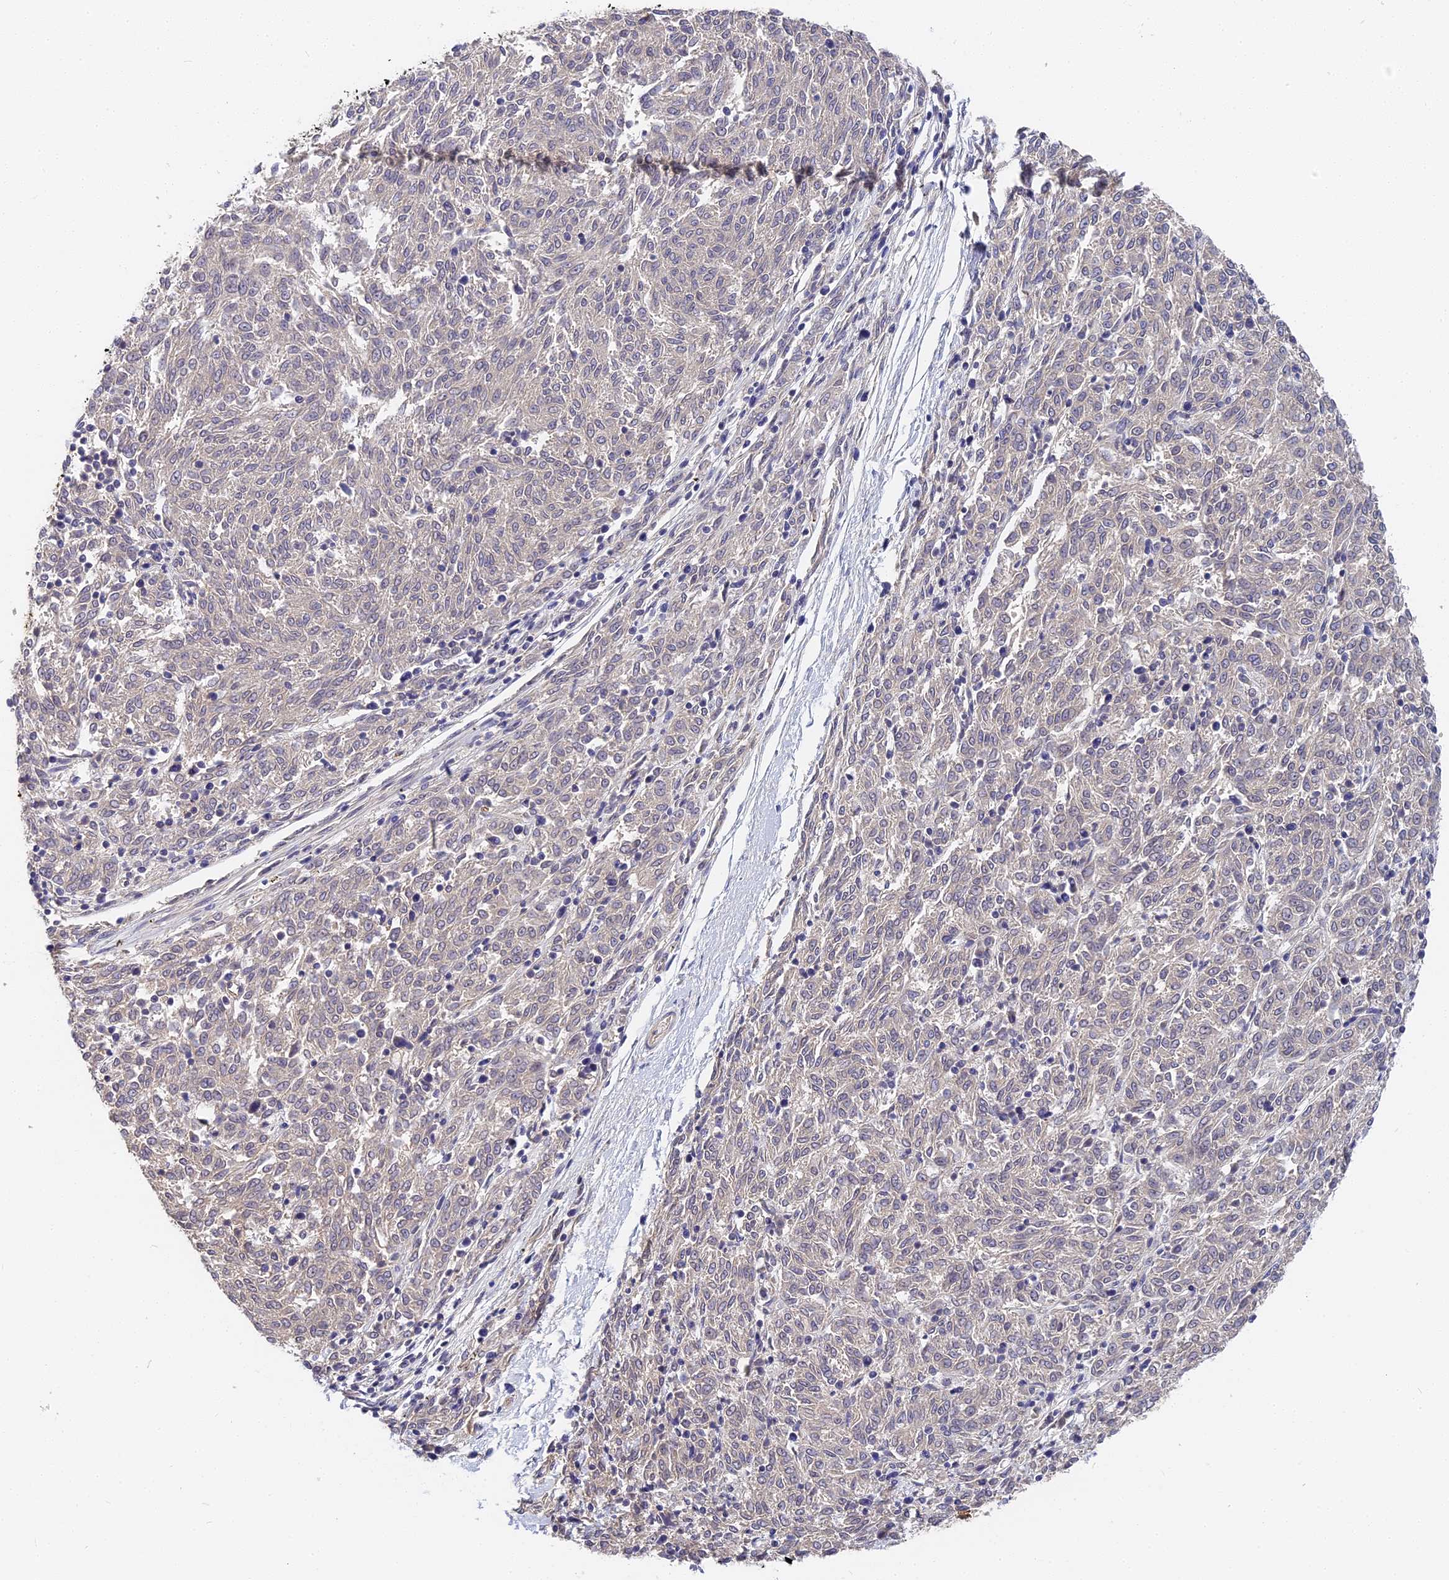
{"staining": {"intensity": "weak", "quantity": "<25%", "location": "cytoplasmic/membranous"}, "tissue": "melanoma", "cell_type": "Tumor cells", "image_type": "cancer", "snomed": [{"axis": "morphology", "description": "Malignant melanoma, NOS"}, {"axis": "topography", "description": "Skin"}], "caption": "Melanoma was stained to show a protein in brown. There is no significant staining in tumor cells.", "gene": "ITIH1", "patient": {"sex": "female", "age": 72}}